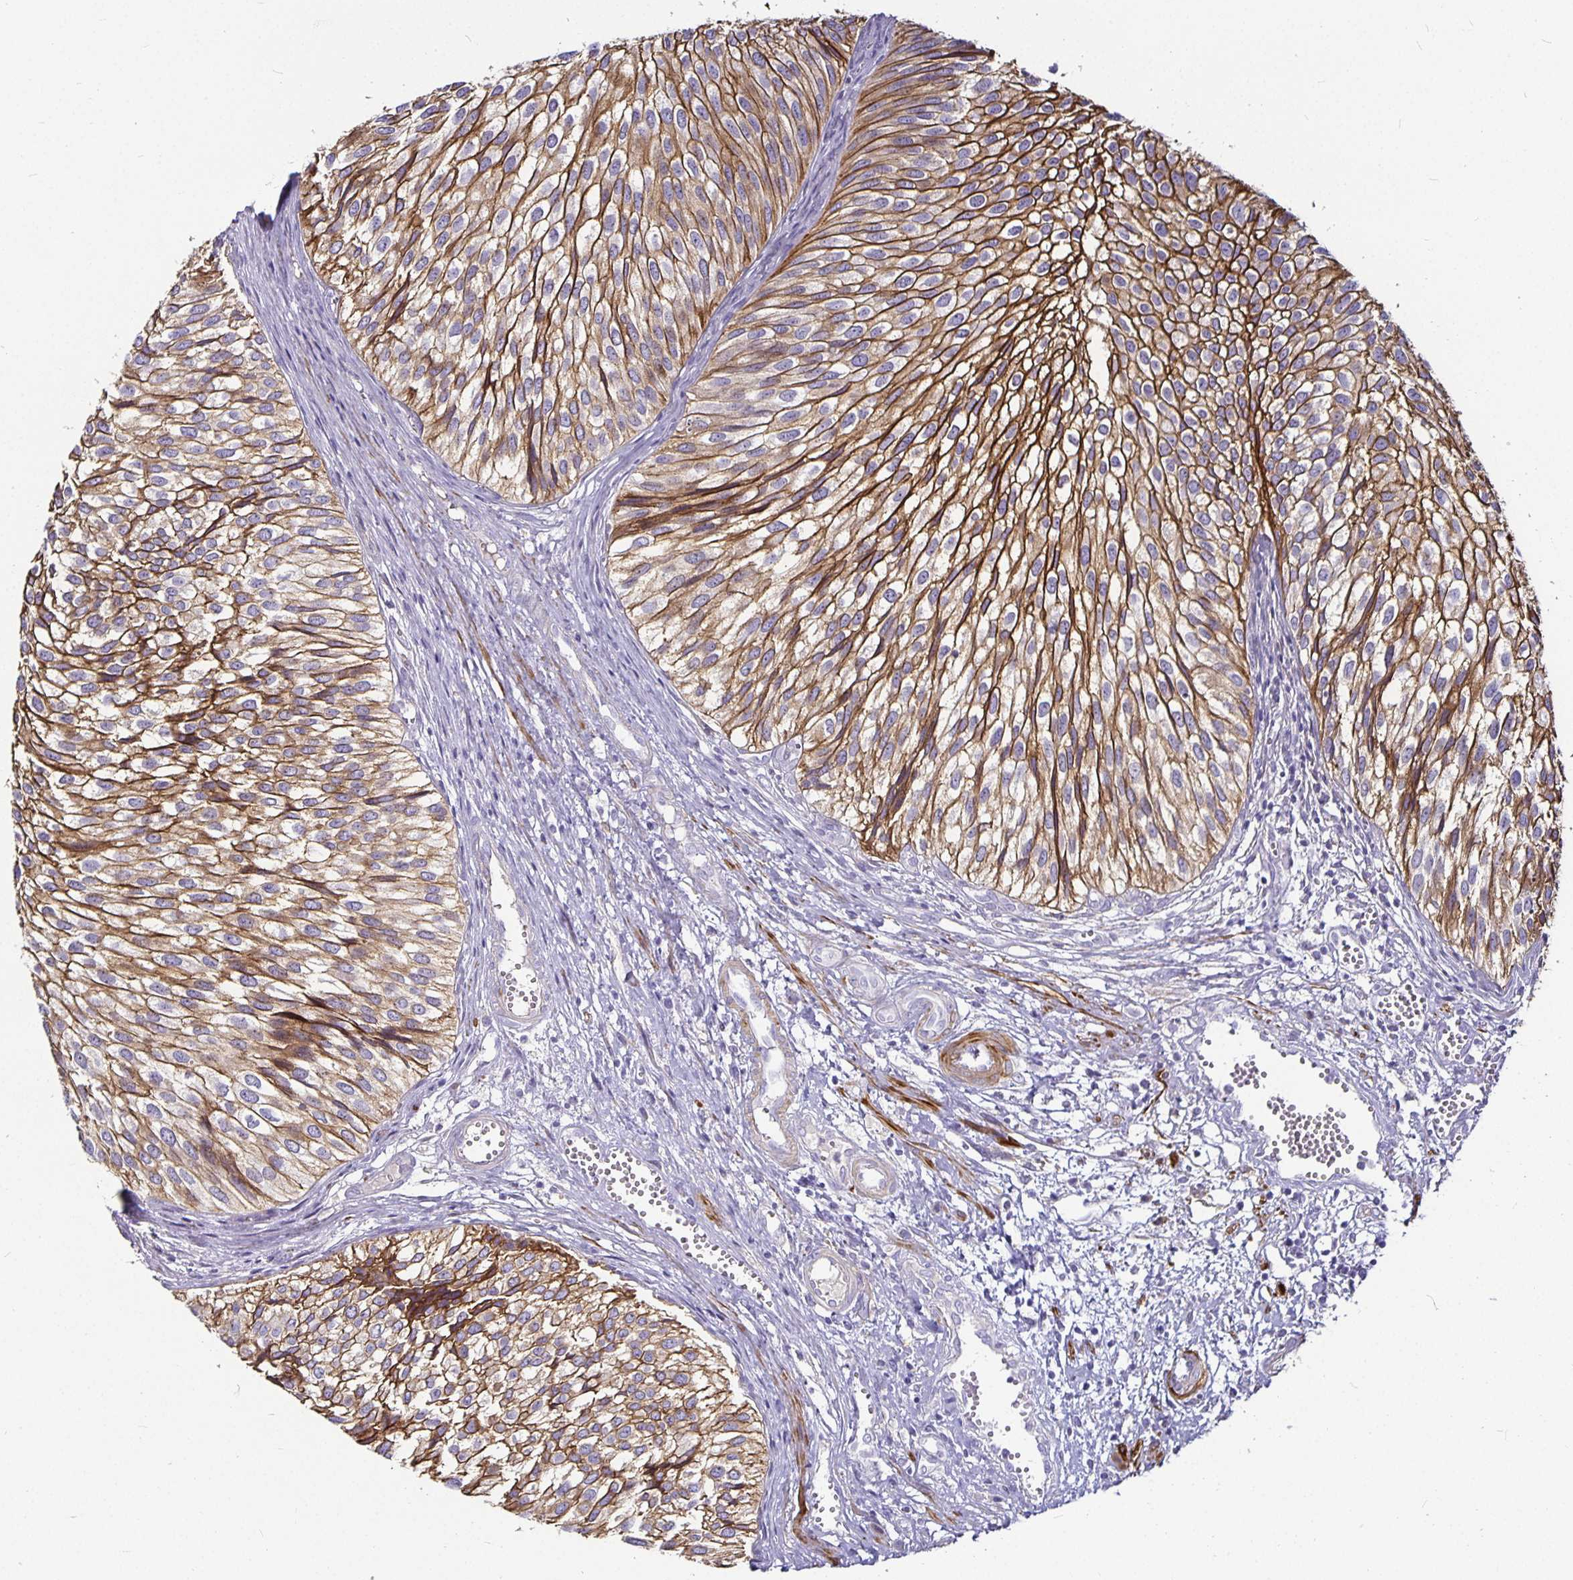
{"staining": {"intensity": "moderate", "quantity": ">75%", "location": "cytoplasmic/membranous"}, "tissue": "urothelial cancer", "cell_type": "Tumor cells", "image_type": "cancer", "snomed": [{"axis": "morphology", "description": "Urothelial carcinoma, Low grade"}, {"axis": "topography", "description": "Urinary bladder"}], "caption": "A brown stain shows moderate cytoplasmic/membranous expression of a protein in human urothelial cancer tumor cells. The staining was performed using DAB, with brown indicating positive protein expression. Nuclei are stained blue with hematoxylin.", "gene": "CA12", "patient": {"sex": "male", "age": 91}}